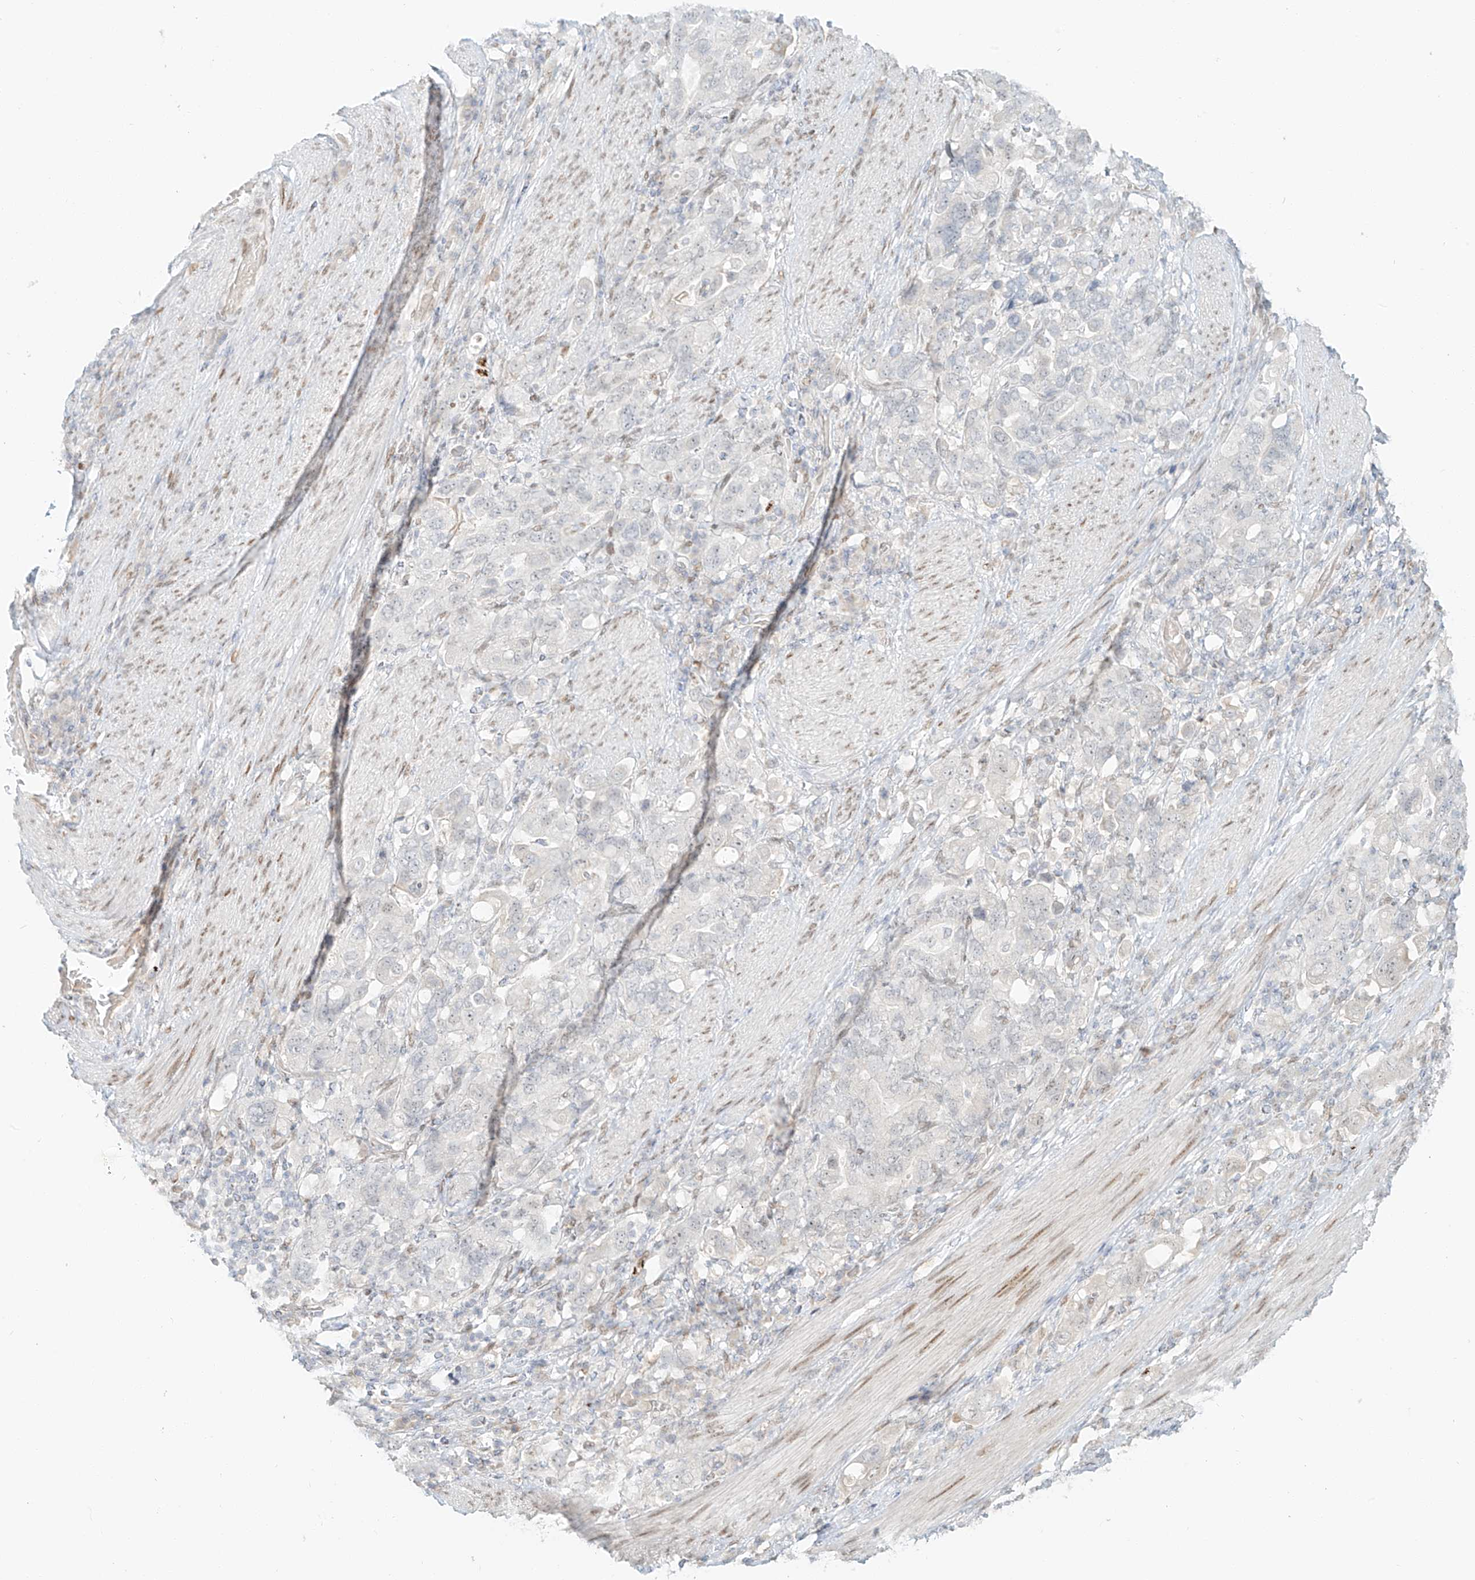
{"staining": {"intensity": "negative", "quantity": "none", "location": "none"}, "tissue": "stomach cancer", "cell_type": "Tumor cells", "image_type": "cancer", "snomed": [{"axis": "morphology", "description": "Adenocarcinoma, NOS"}, {"axis": "topography", "description": "Stomach, upper"}], "caption": "Immunohistochemistry of human stomach adenocarcinoma reveals no staining in tumor cells.", "gene": "ZNF774", "patient": {"sex": "male", "age": 62}}